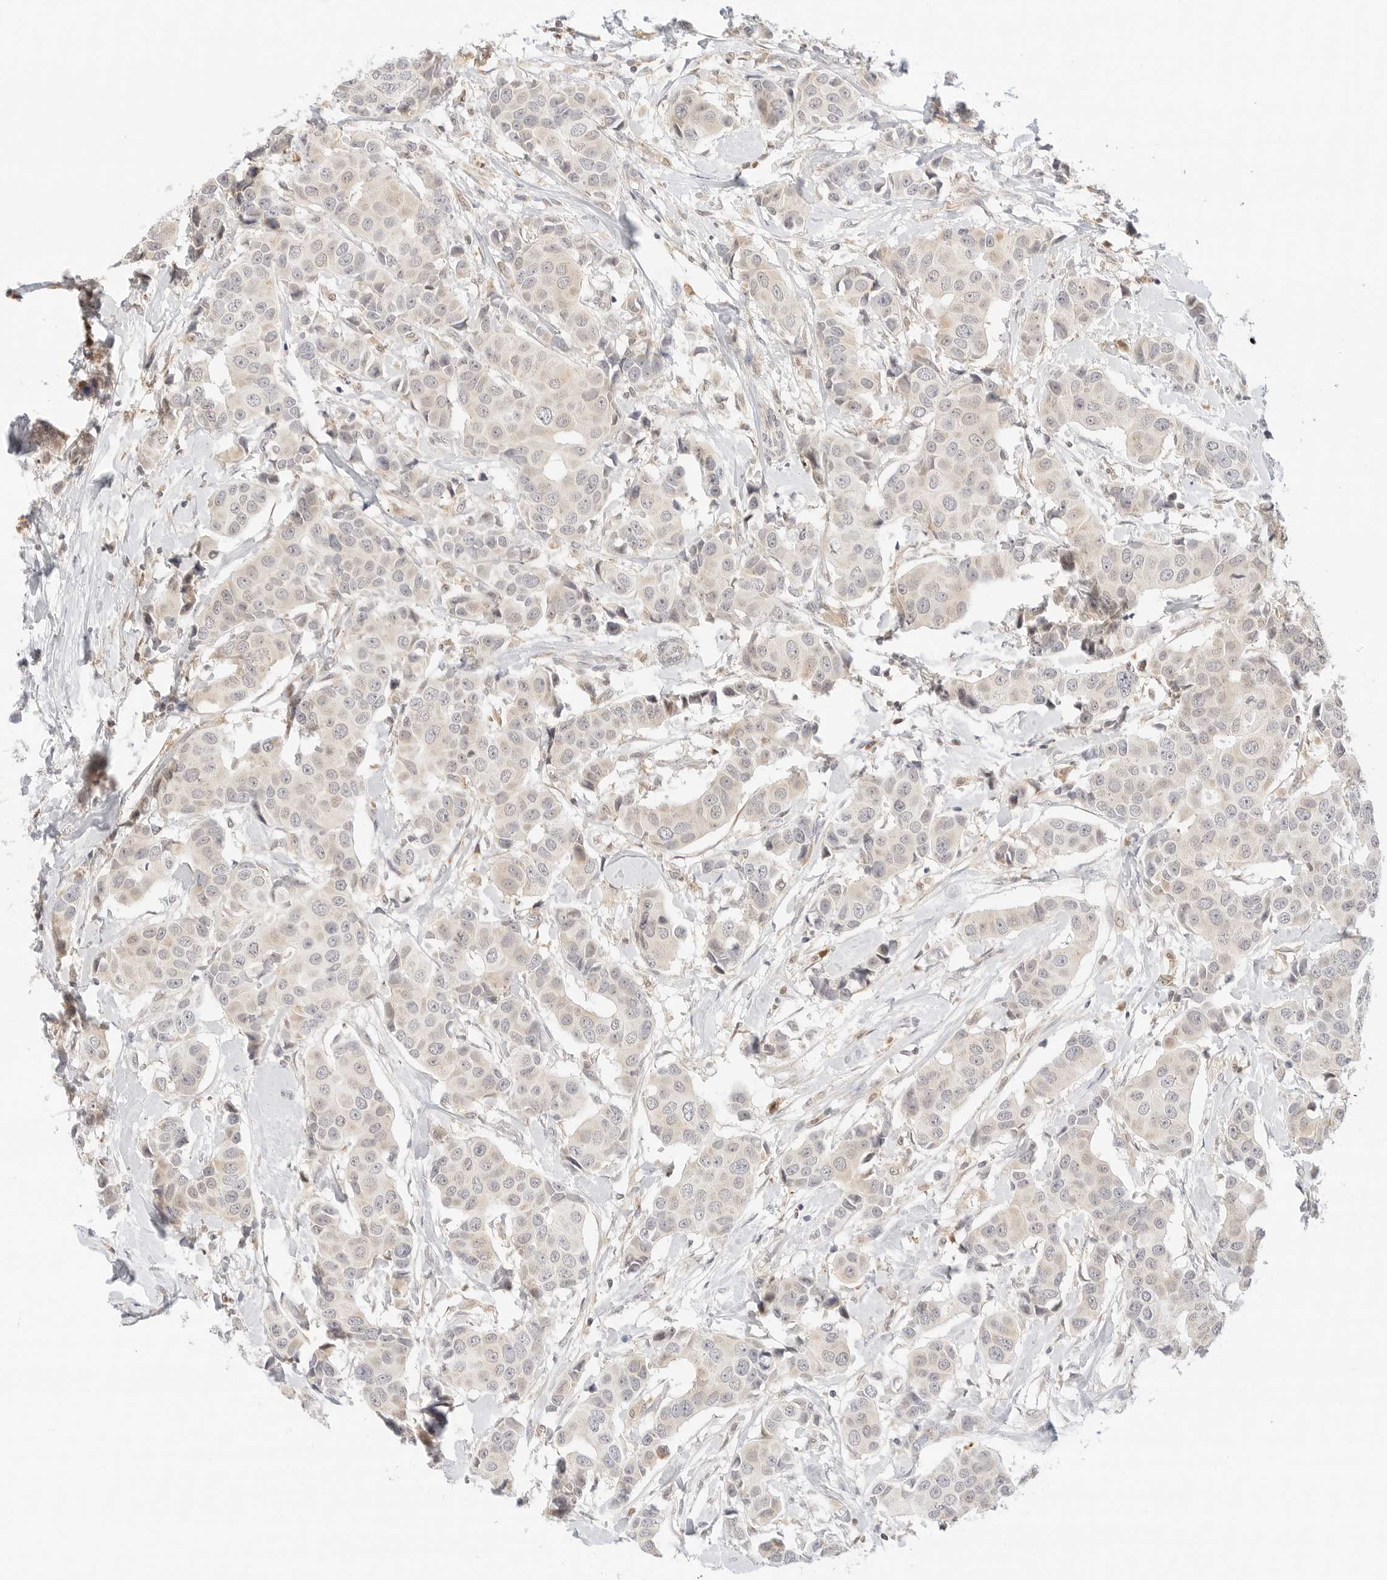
{"staining": {"intensity": "weak", "quantity": "<25%", "location": "cytoplasmic/membranous"}, "tissue": "breast cancer", "cell_type": "Tumor cells", "image_type": "cancer", "snomed": [{"axis": "morphology", "description": "Normal tissue, NOS"}, {"axis": "morphology", "description": "Duct carcinoma"}, {"axis": "topography", "description": "Breast"}], "caption": "There is no significant staining in tumor cells of breast invasive ductal carcinoma. (DAB IHC, high magnification).", "gene": "ERO1B", "patient": {"sex": "female", "age": 39}}